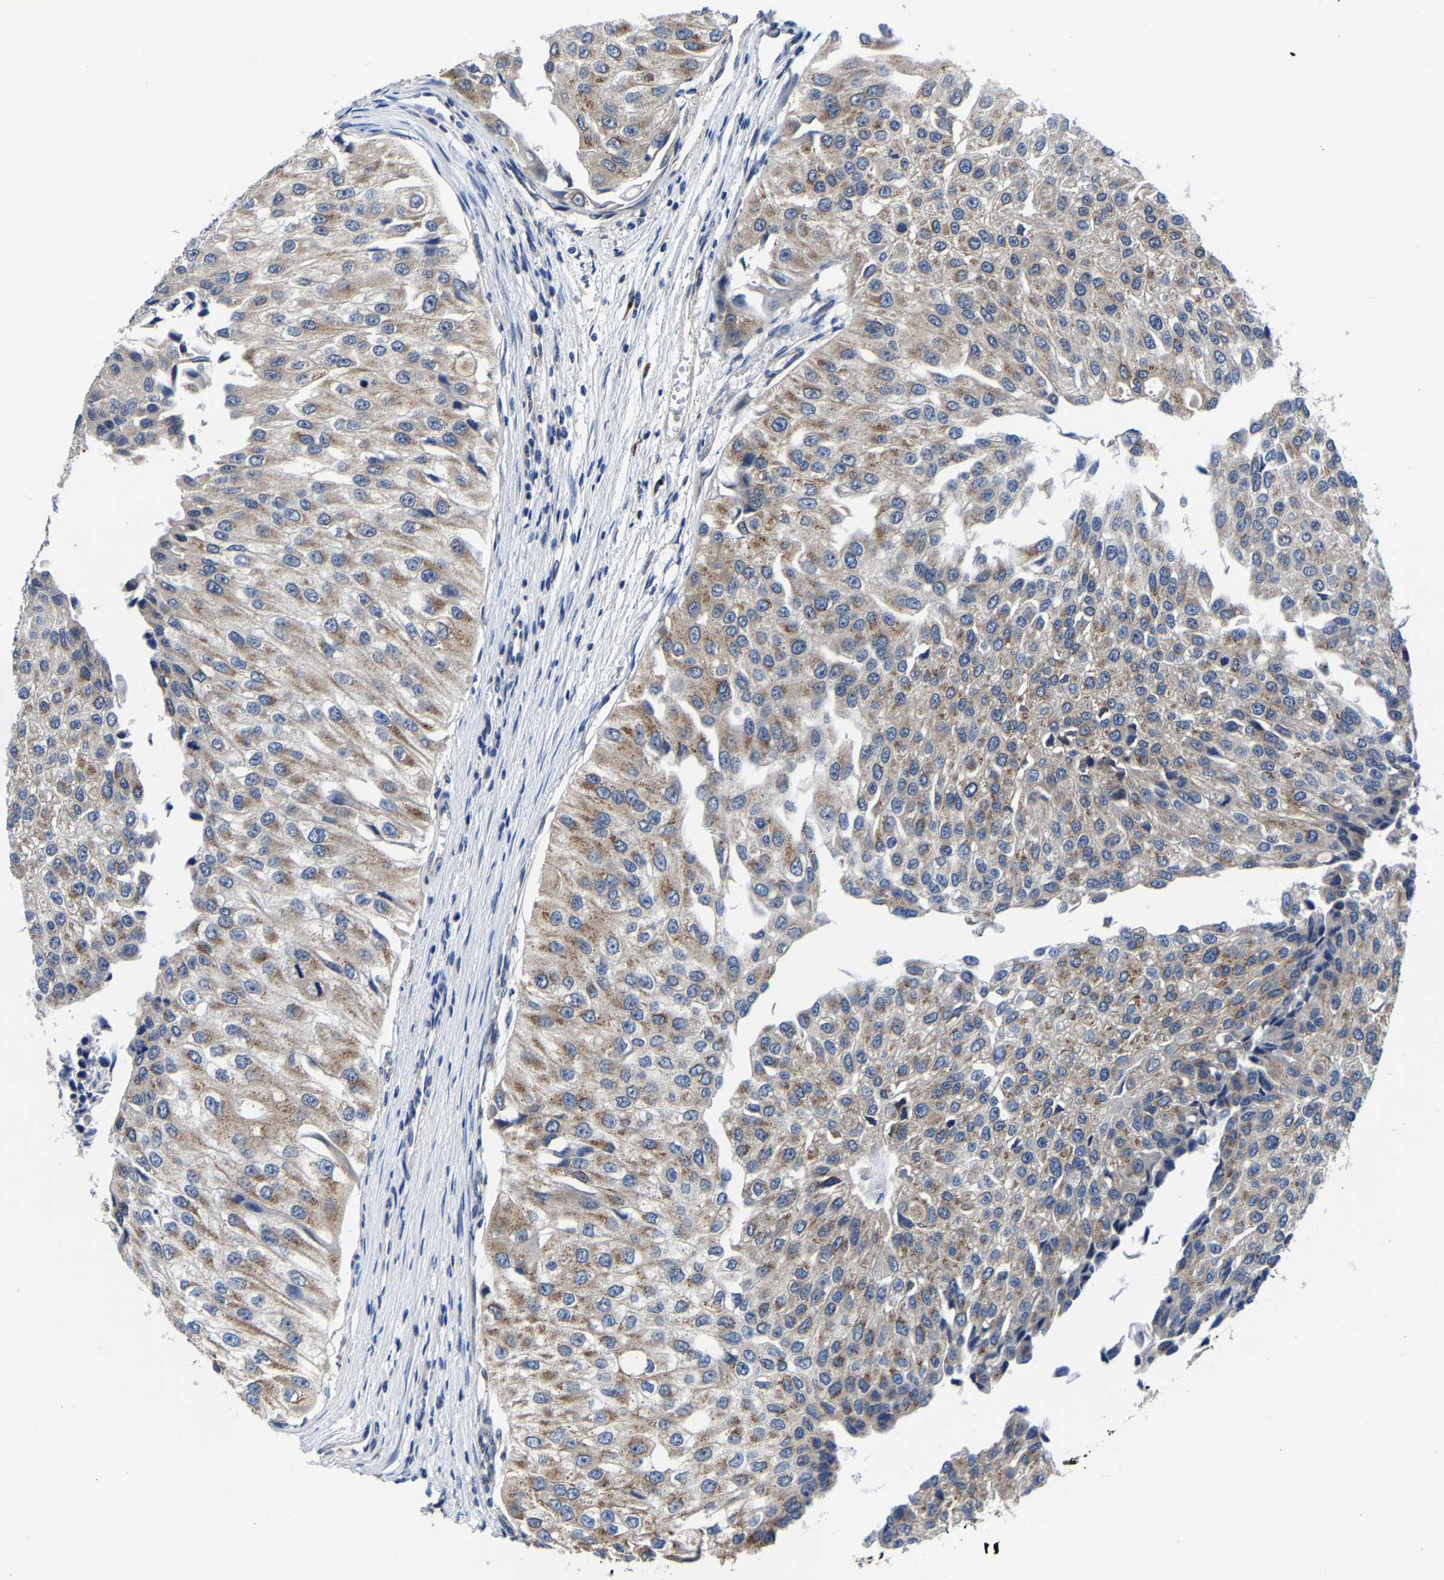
{"staining": {"intensity": "moderate", "quantity": ">75%", "location": "cytoplasmic/membranous"}, "tissue": "urothelial cancer", "cell_type": "Tumor cells", "image_type": "cancer", "snomed": [{"axis": "morphology", "description": "Urothelial carcinoma, High grade"}, {"axis": "topography", "description": "Kidney"}, {"axis": "topography", "description": "Urinary bladder"}], "caption": "Immunohistochemical staining of human urothelial cancer displays medium levels of moderate cytoplasmic/membranous expression in approximately >75% of tumor cells.", "gene": "EBAG9", "patient": {"sex": "male", "age": 77}}